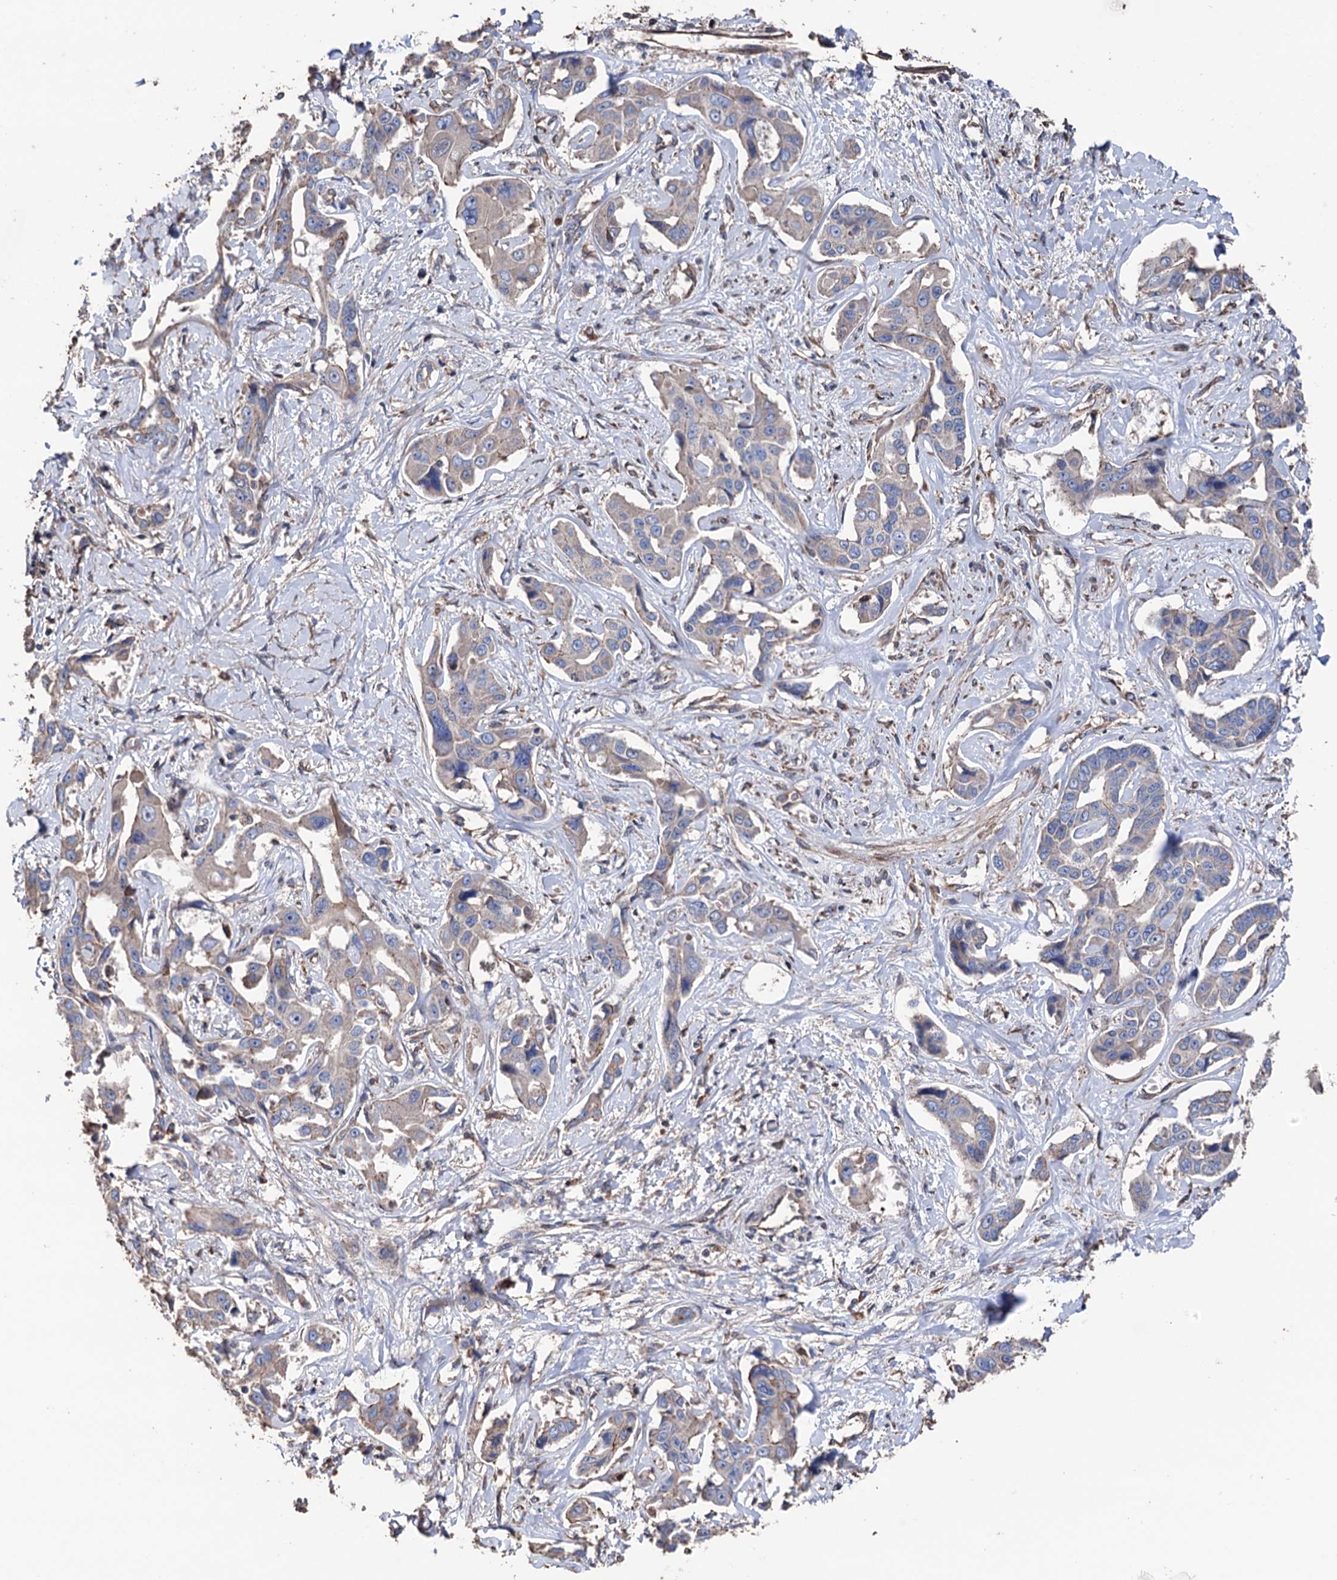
{"staining": {"intensity": "negative", "quantity": "none", "location": "none"}, "tissue": "liver cancer", "cell_type": "Tumor cells", "image_type": "cancer", "snomed": [{"axis": "morphology", "description": "Cholangiocarcinoma"}, {"axis": "topography", "description": "Liver"}], "caption": "The IHC histopathology image has no significant staining in tumor cells of liver cancer (cholangiocarcinoma) tissue. (Brightfield microscopy of DAB immunohistochemistry at high magnification).", "gene": "STING1", "patient": {"sex": "male", "age": 59}}